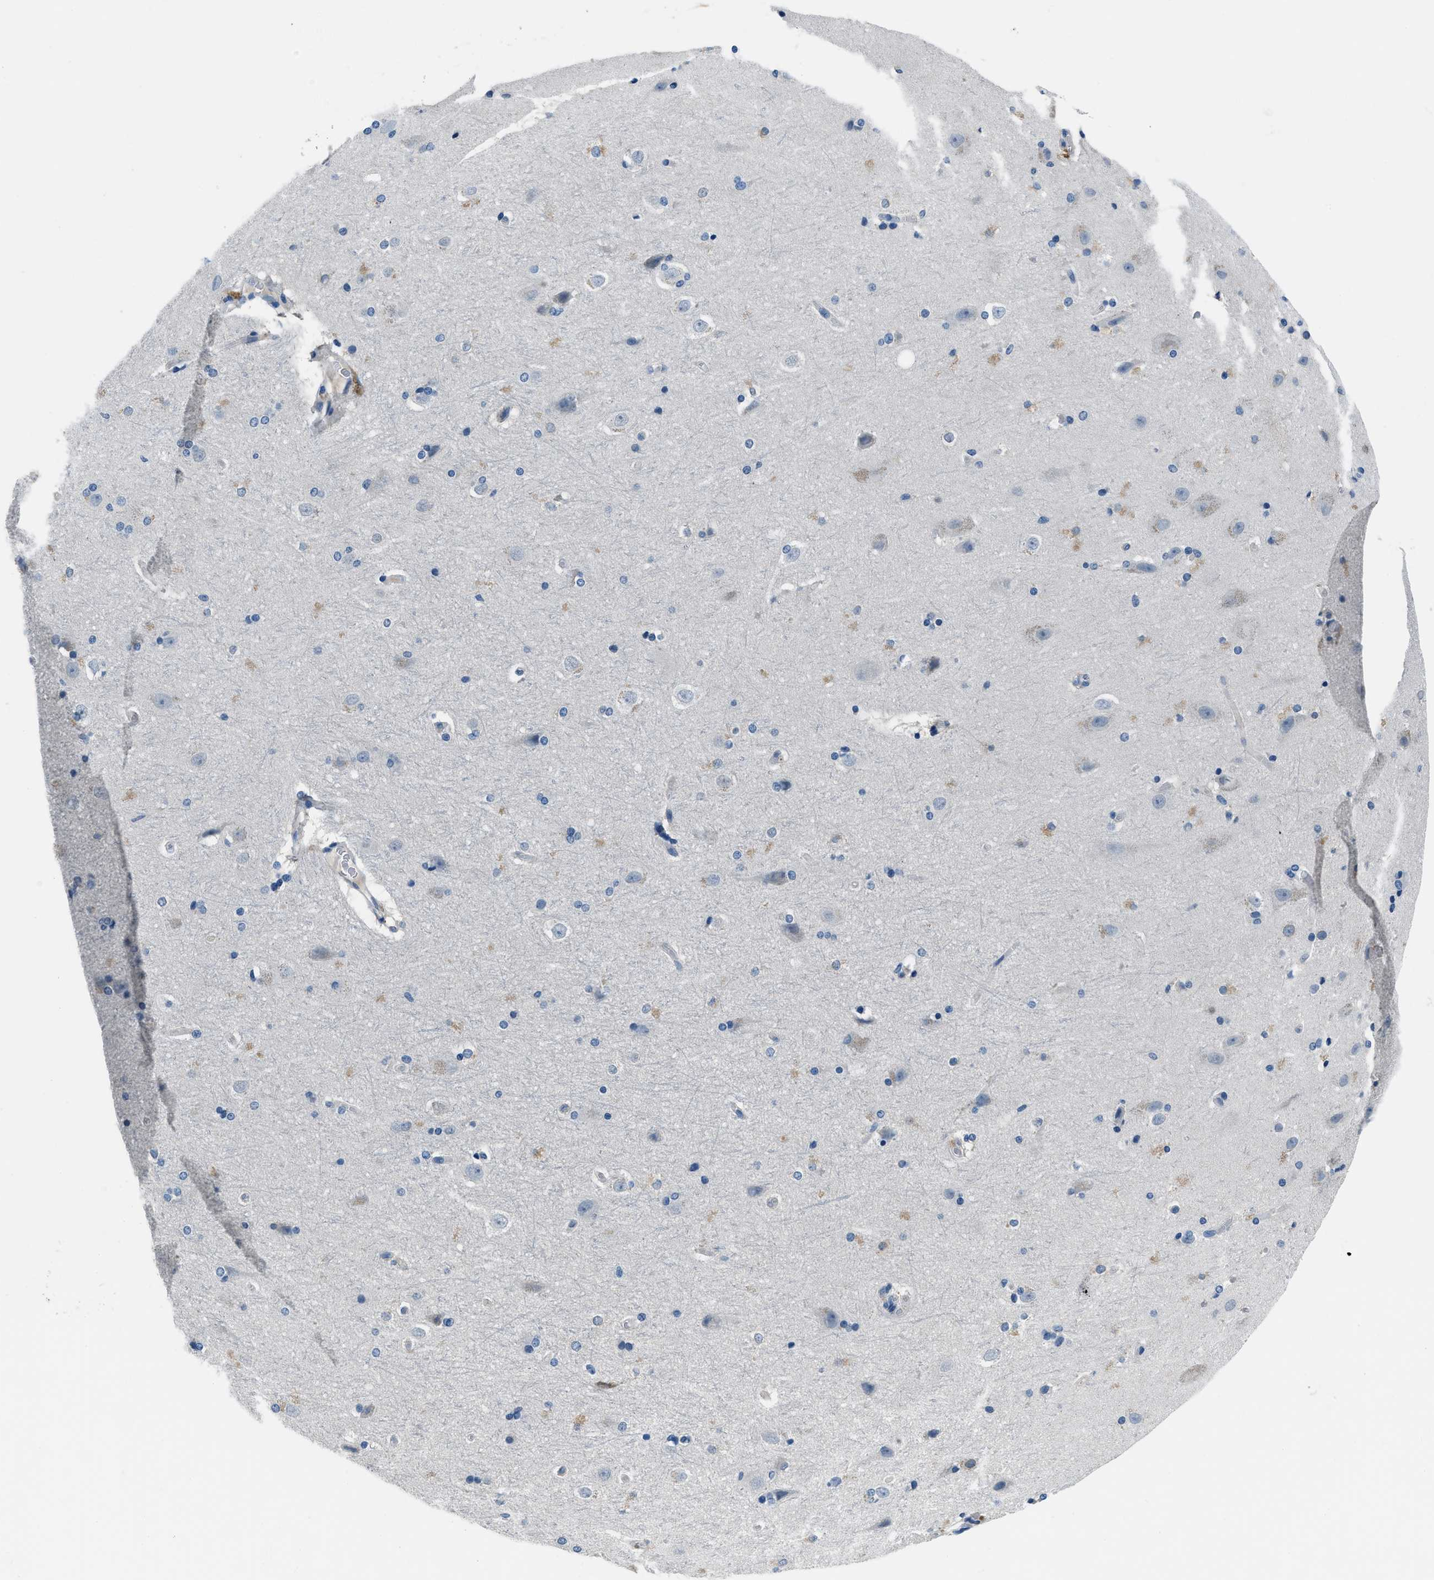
{"staining": {"intensity": "negative", "quantity": "none", "location": "none"}, "tissue": "hippocampus", "cell_type": "Glial cells", "image_type": "normal", "snomed": [{"axis": "morphology", "description": "Normal tissue, NOS"}, {"axis": "topography", "description": "Hippocampus"}], "caption": "The image exhibits no staining of glial cells in benign hippocampus.", "gene": "GJA3", "patient": {"sex": "female", "age": 19}}